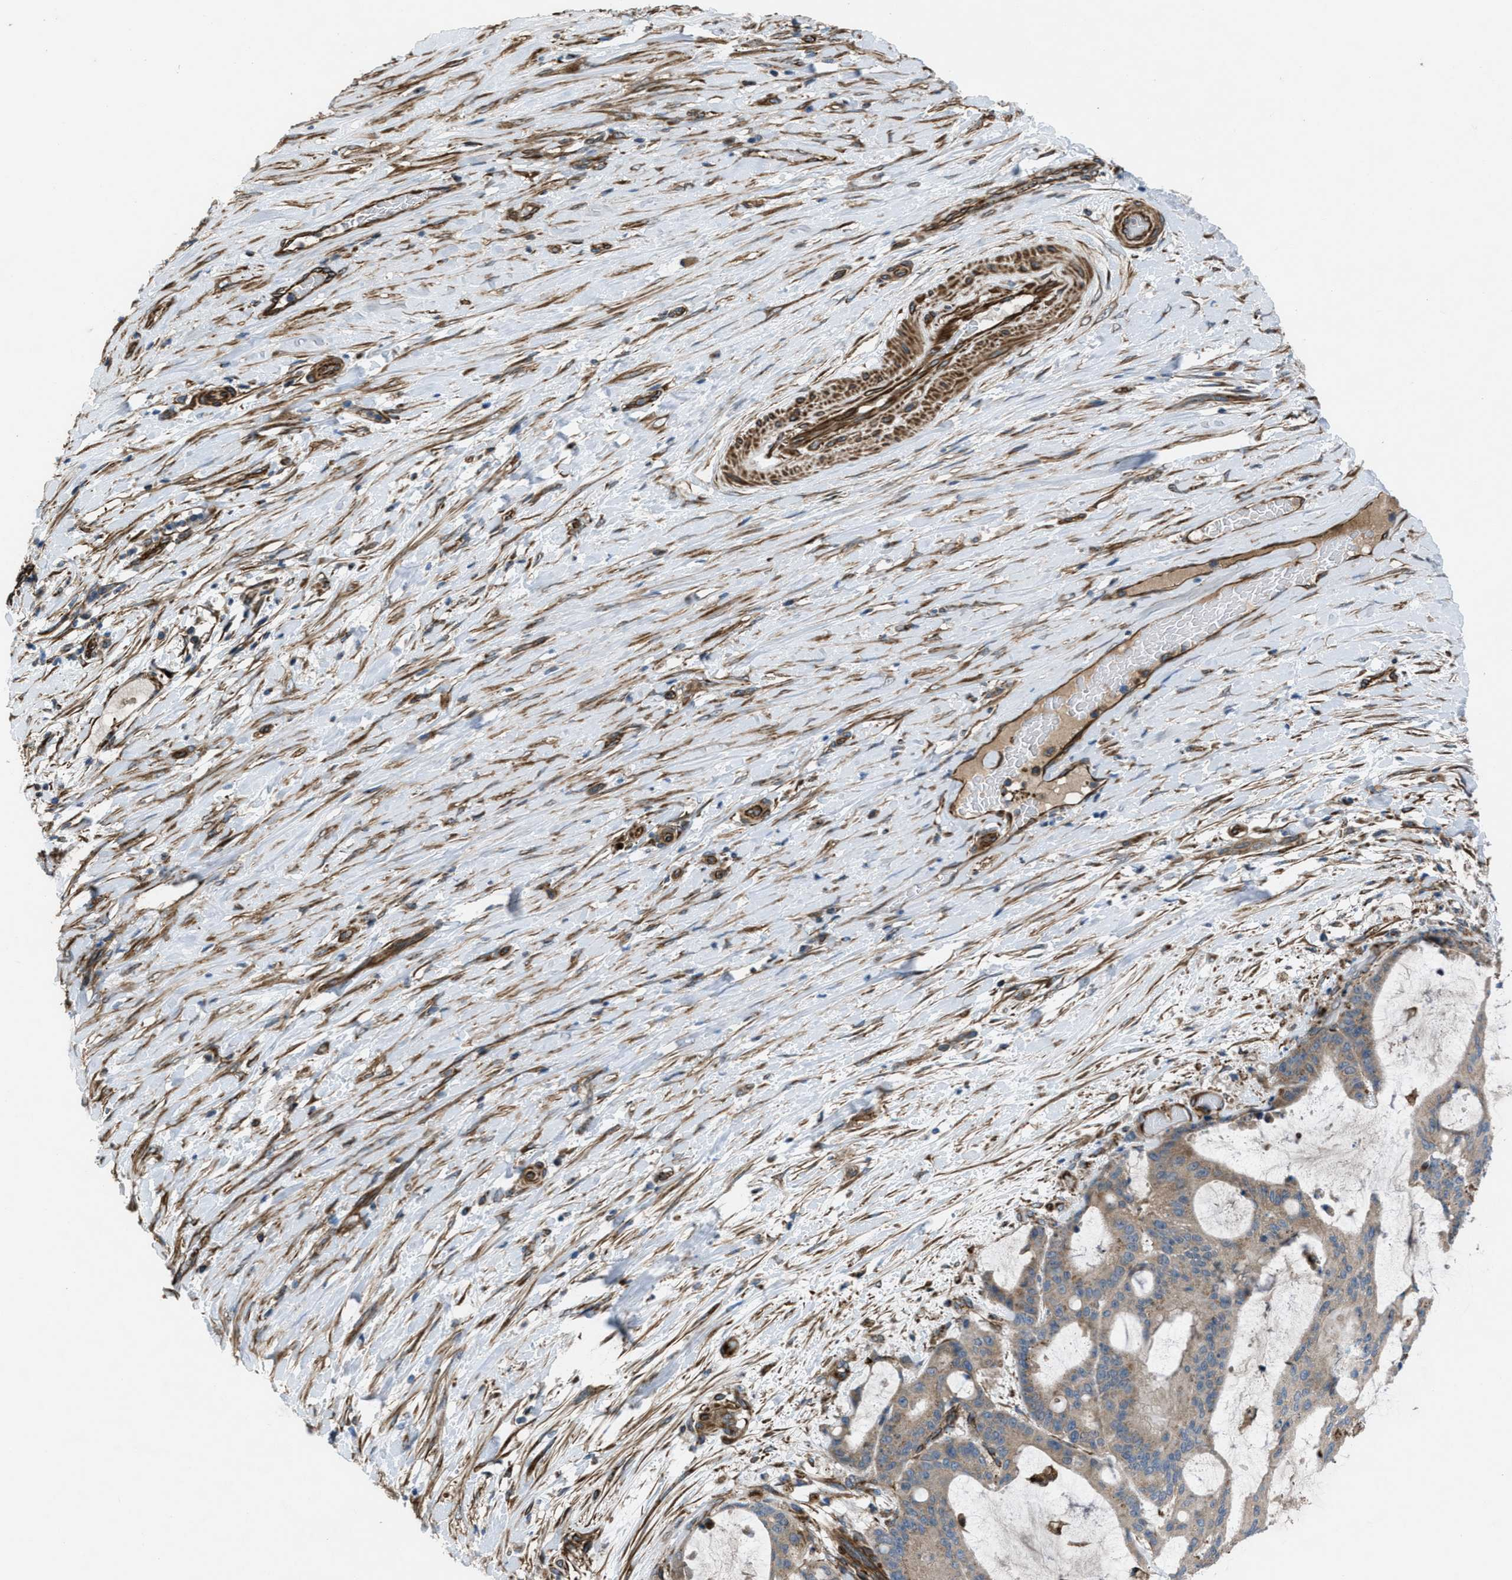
{"staining": {"intensity": "weak", "quantity": ">75%", "location": "cytoplasmic/membranous"}, "tissue": "liver cancer", "cell_type": "Tumor cells", "image_type": "cancer", "snomed": [{"axis": "morphology", "description": "Cholangiocarcinoma"}, {"axis": "topography", "description": "Liver"}], "caption": "The image demonstrates immunohistochemical staining of liver cholangiocarcinoma. There is weak cytoplasmic/membranous positivity is seen in about >75% of tumor cells. Ihc stains the protein in brown and the nuclei are stained blue.", "gene": "SLC6A9", "patient": {"sex": "female", "age": 73}}